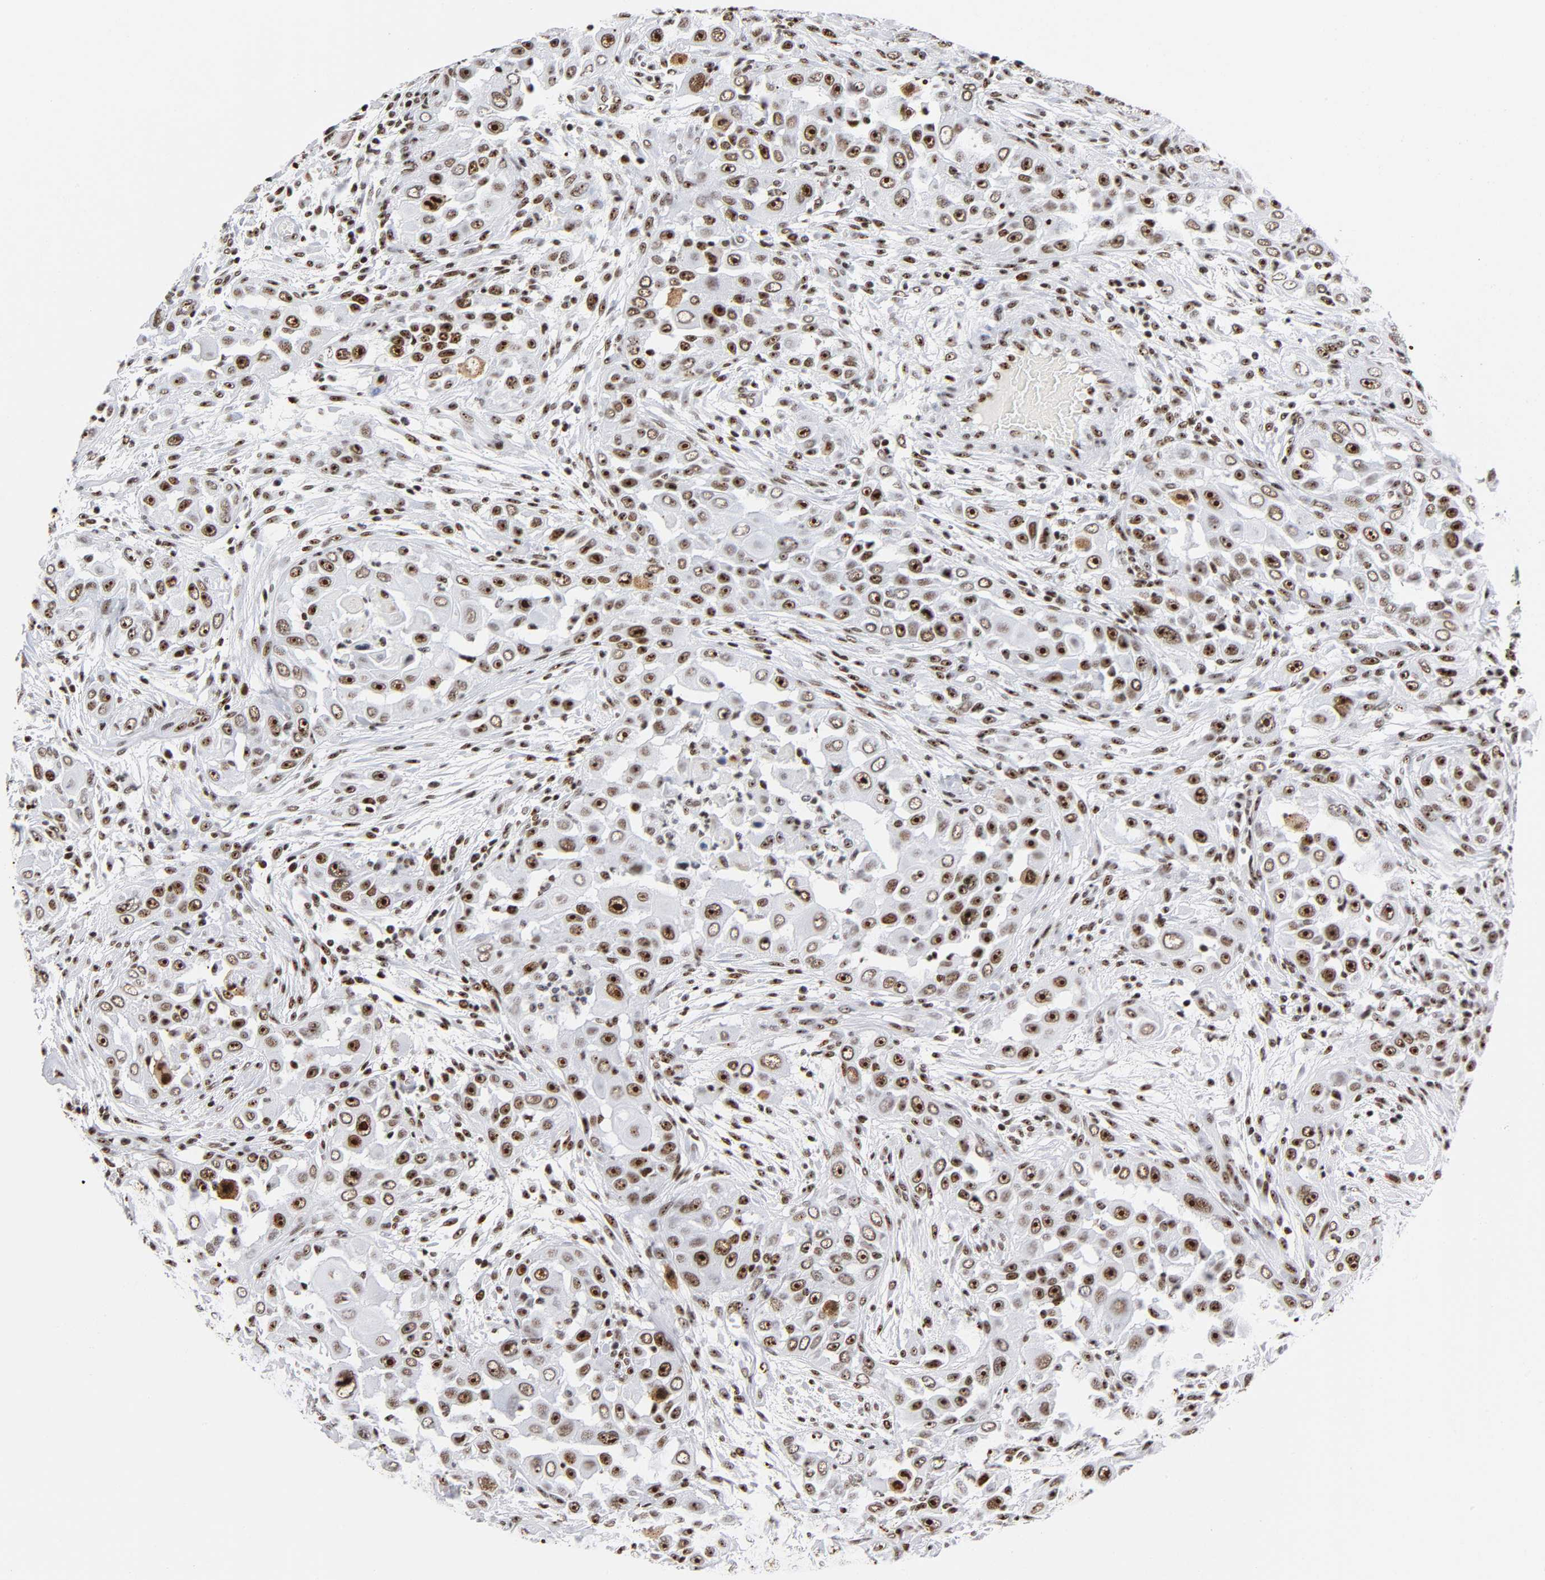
{"staining": {"intensity": "strong", "quantity": ">75%", "location": "nuclear"}, "tissue": "head and neck cancer", "cell_type": "Tumor cells", "image_type": "cancer", "snomed": [{"axis": "morphology", "description": "Carcinoma, NOS"}, {"axis": "topography", "description": "Head-Neck"}], "caption": "A high-resolution histopathology image shows immunohistochemistry (IHC) staining of head and neck carcinoma, which demonstrates strong nuclear expression in about >75% of tumor cells.", "gene": "UBTF", "patient": {"sex": "male", "age": 87}}